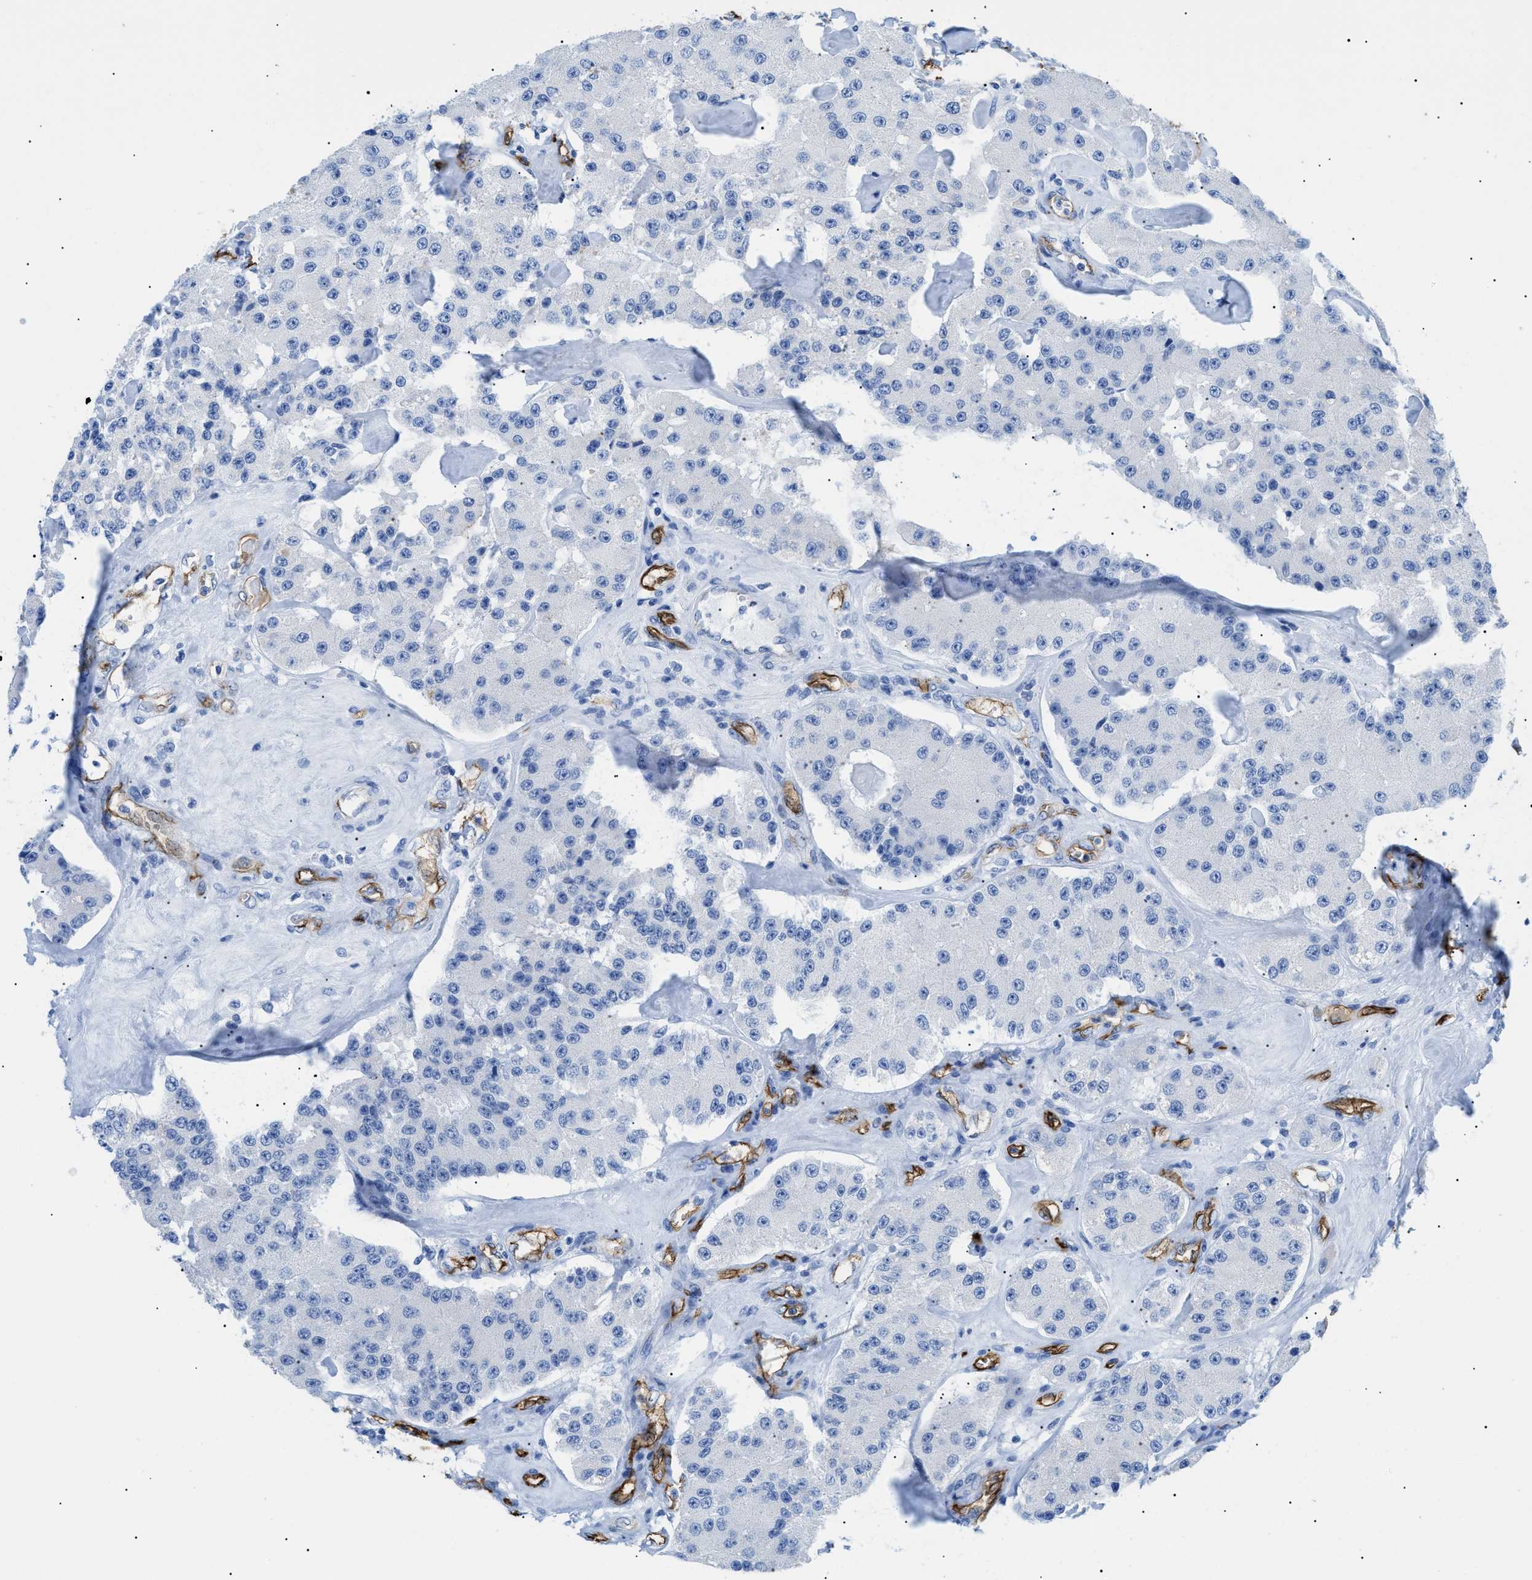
{"staining": {"intensity": "negative", "quantity": "none", "location": "none"}, "tissue": "carcinoid", "cell_type": "Tumor cells", "image_type": "cancer", "snomed": [{"axis": "morphology", "description": "Carcinoid, malignant, NOS"}, {"axis": "topography", "description": "Pancreas"}], "caption": "Carcinoid stained for a protein using immunohistochemistry (IHC) demonstrates no staining tumor cells.", "gene": "PODXL", "patient": {"sex": "male", "age": 41}}